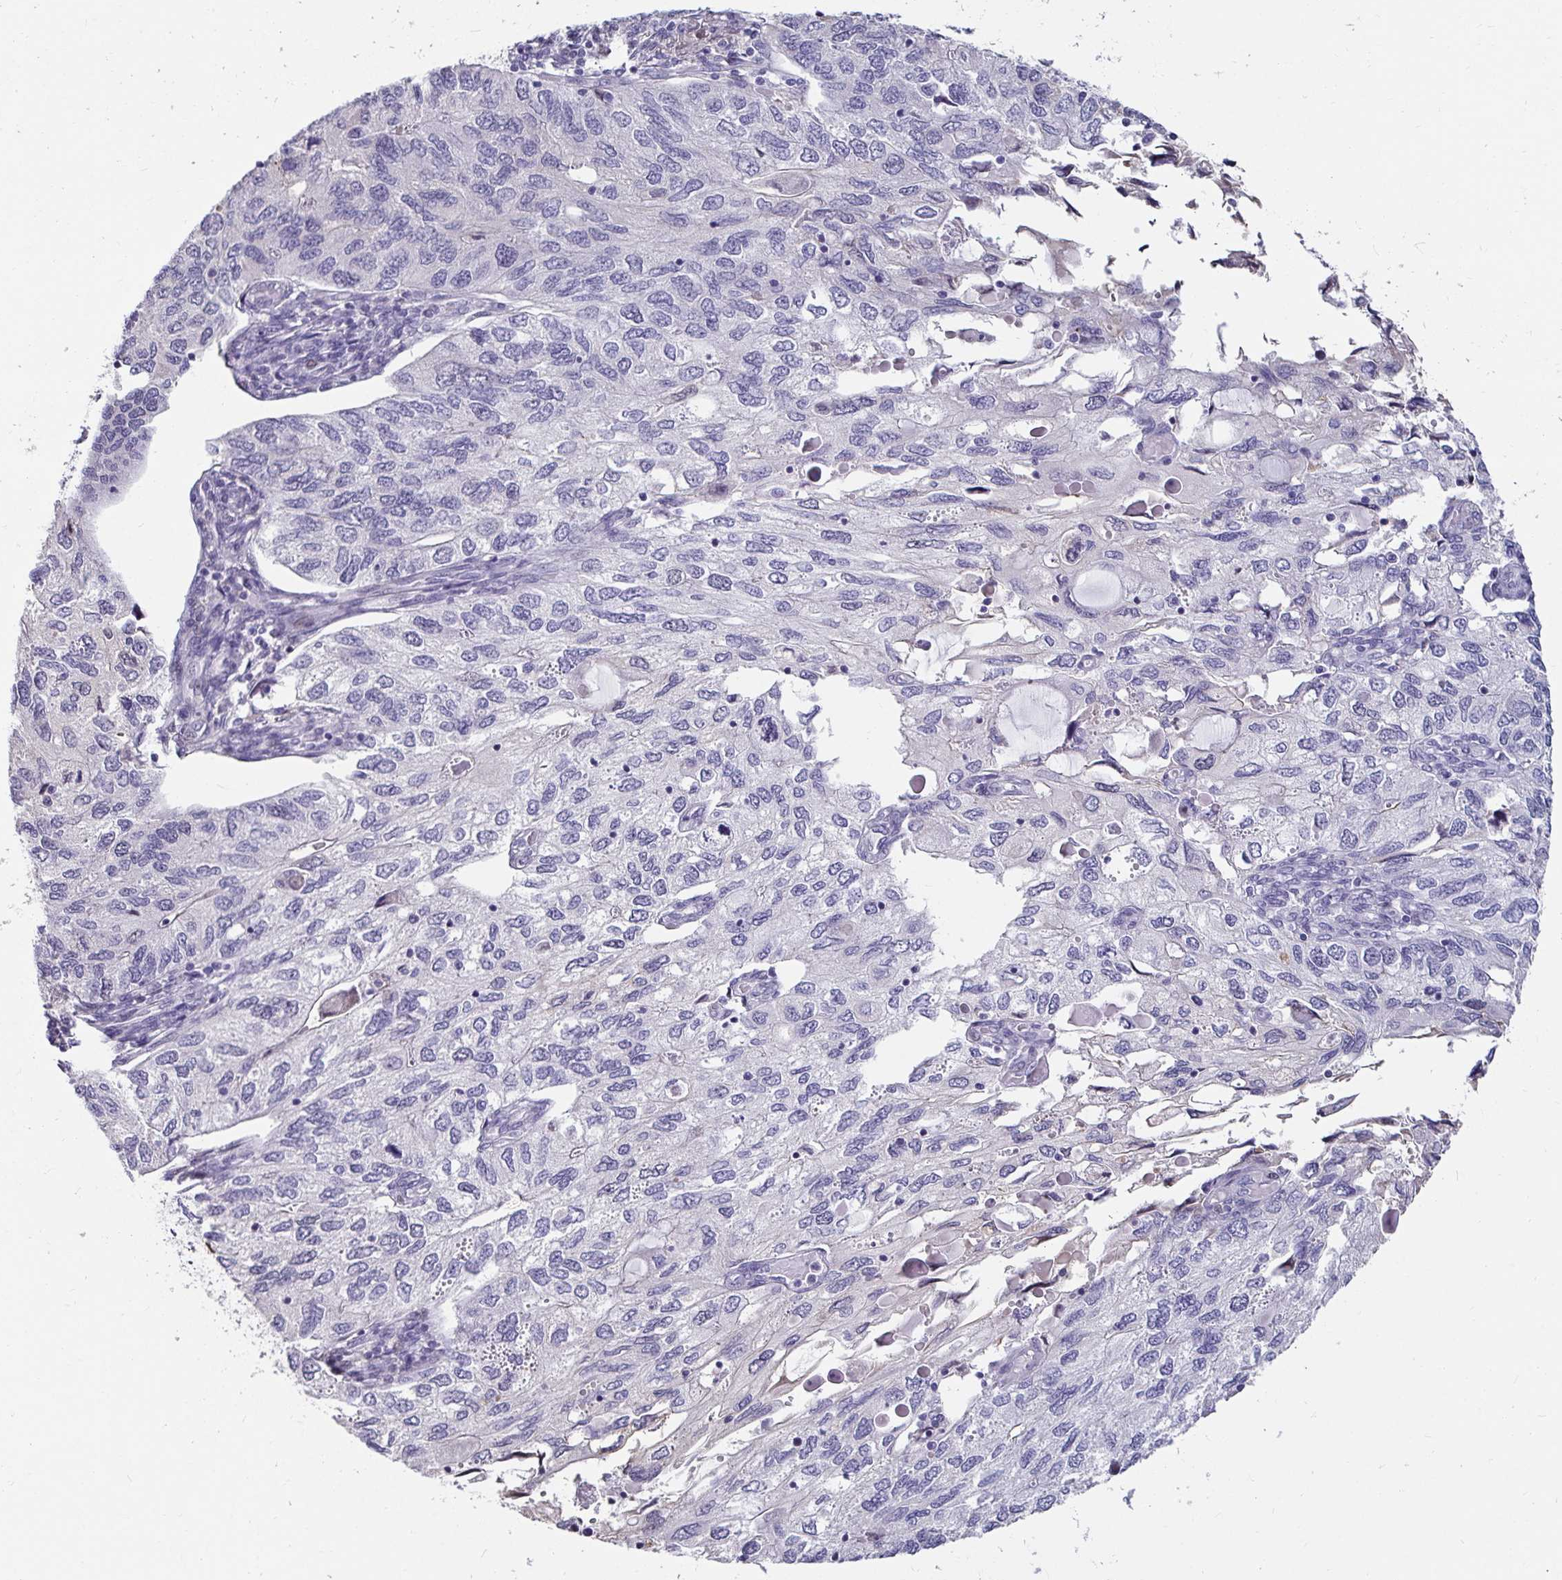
{"staining": {"intensity": "negative", "quantity": "none", "location": "none"}, "tissue": "endometrial cancer", "cell_type": "Tumor cells", "image_type": "cancer", "snomed": [{"axis": "morphology", "description": "Carcinoma, NOS"}, {"axis": "topography", "description": "Uterus"}], "caption": "Immunohistochemistry image of neoplastic tissue: endometrial cancer stained with DAB exhibits no significant protein expression in tumor cells.", "gene": "ANLN", "patient": {"sex": "female", "age": 76}}